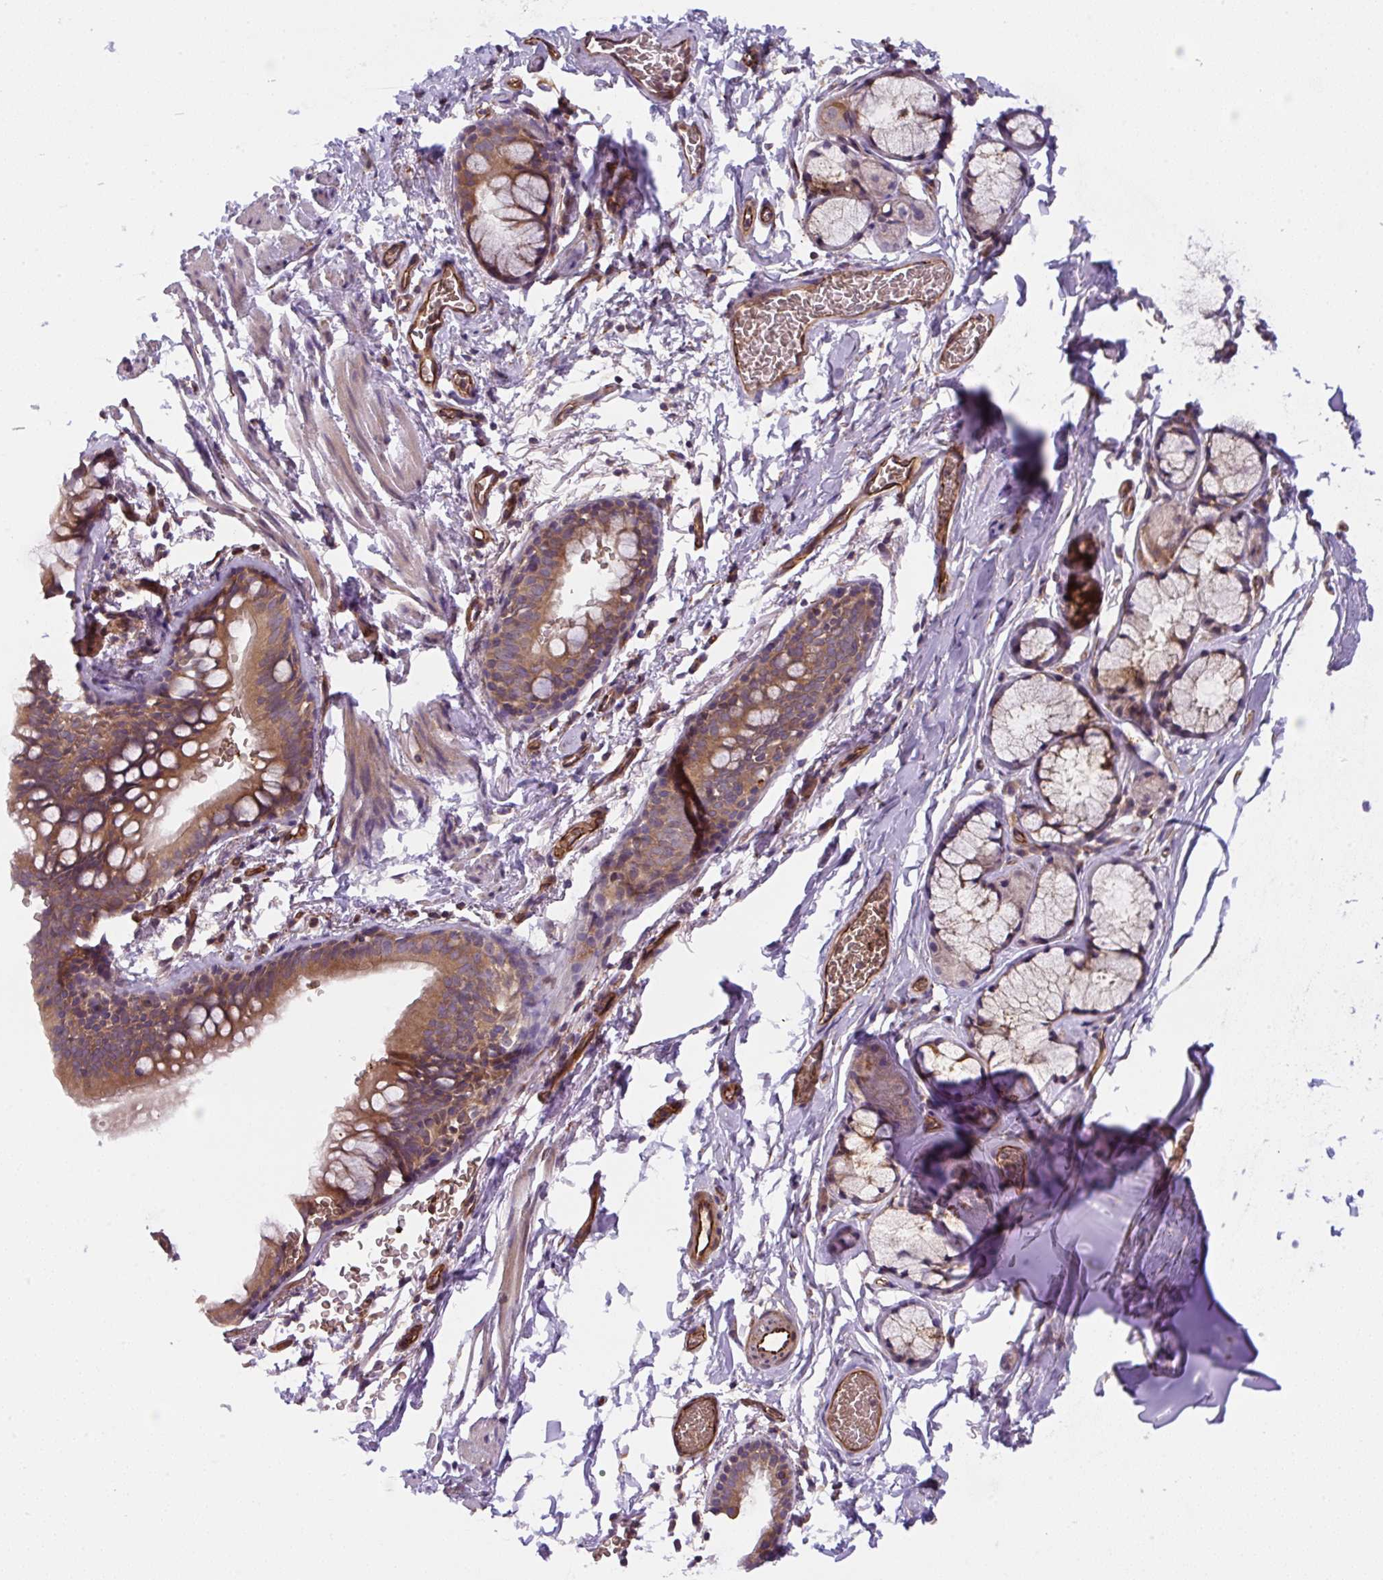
{"staining": {"intensity": "moderate", "quantity": ">75%", "location": "cytoplasmic/membranous"}, "tissue": "bronchus", "cell_type": "Respiratory epithelial cells", "image_type": "normal", "snomed": [{"axis": "morphology", "description": "Normal tissue, NOS"}, {"axis": "topography", "description": "Bronchus"}], "caption": "Moderate cytoplasmic/membranous expression is identified in about >75% of respiratory epithelial cells in normal bronchus.", "gene": "APOBEC3D", "patient": {"sex": "male", "age": 67}}